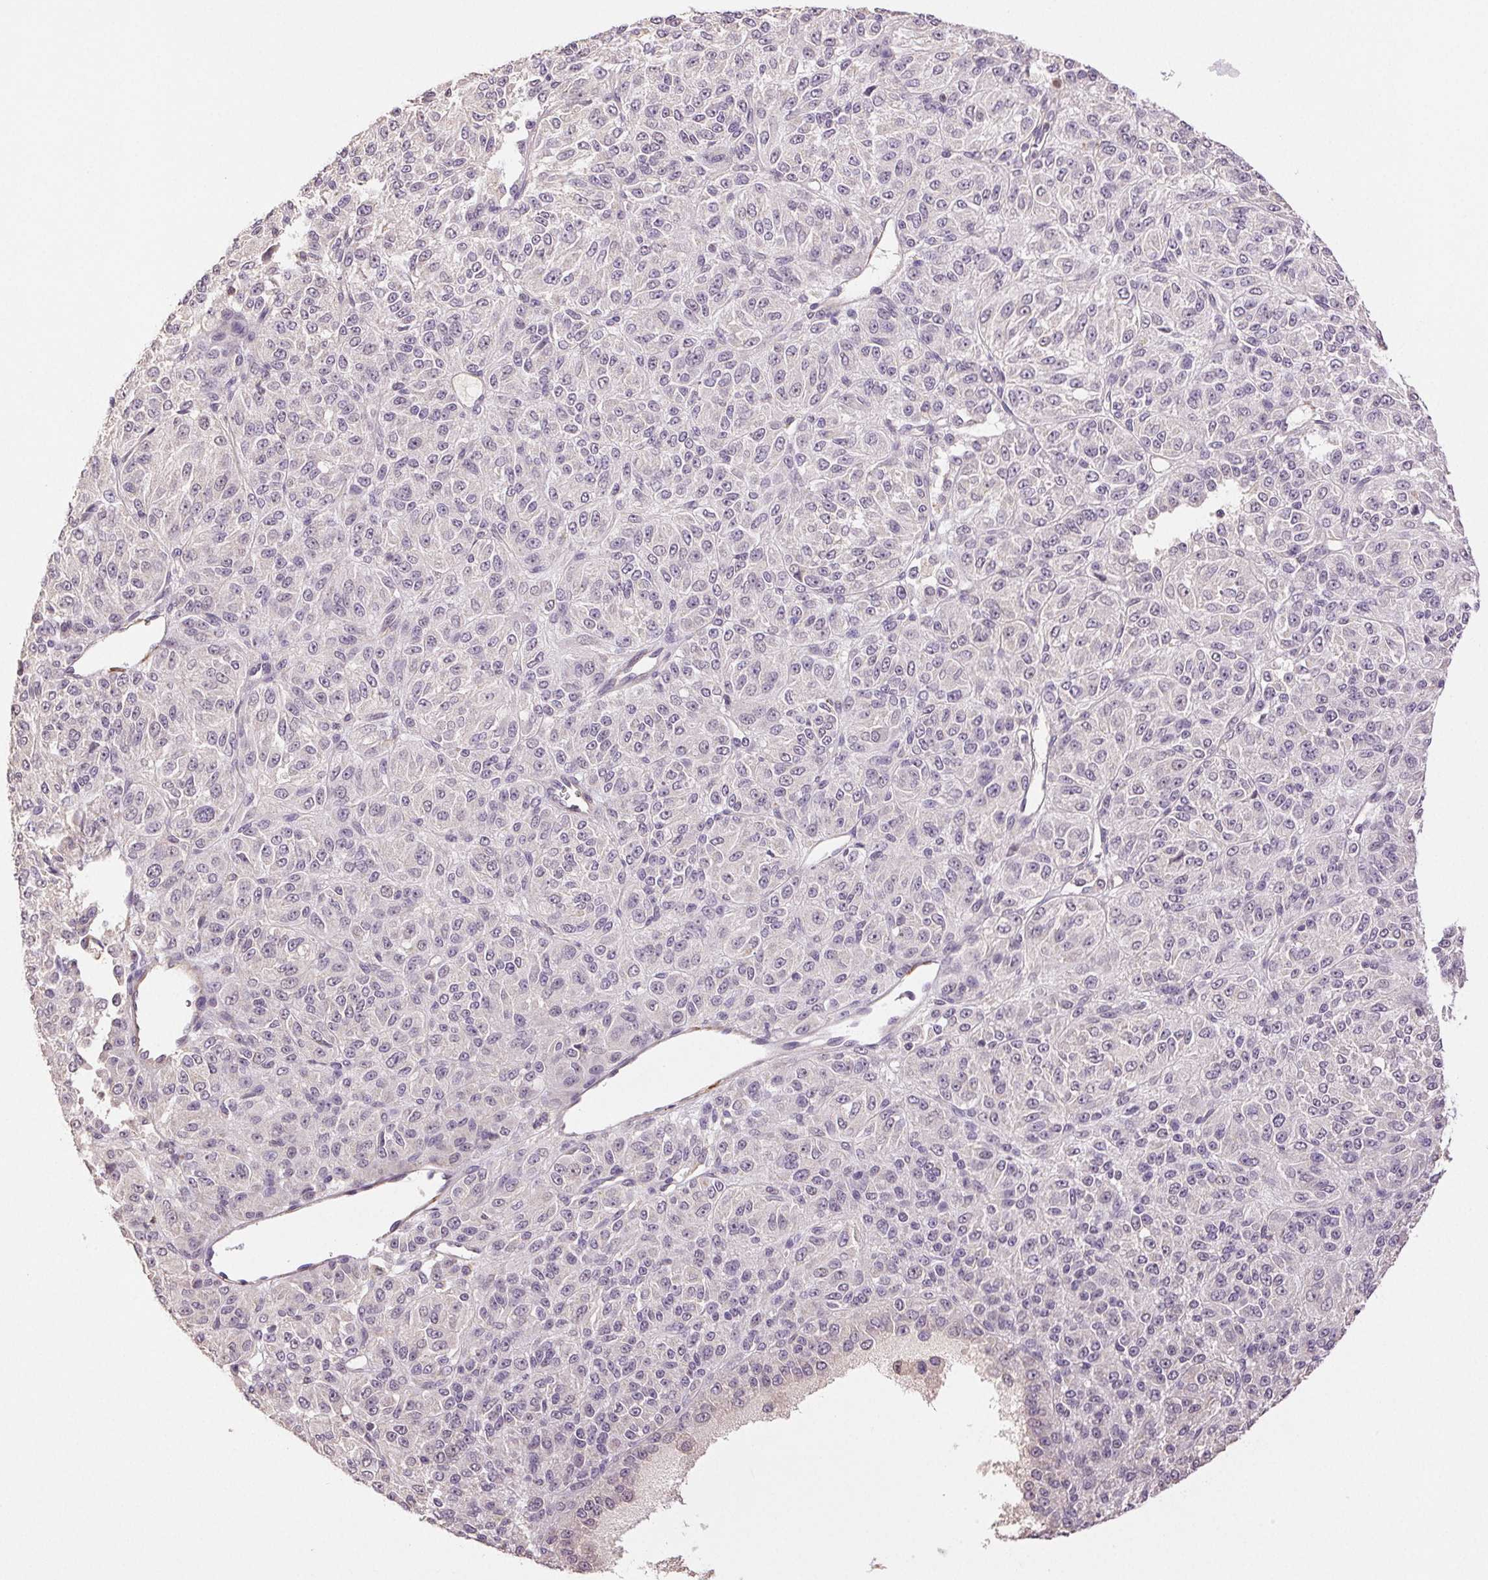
{"staining": {"intensity": "negative", "quantity": "none", "location": "none"}, "tissue": "melanoma", "cell_type": "Tumor cells", "image_type": "cancer", "snomed": [{"axis": "morphology", "description": "Malignant melanoma, Metastatic site"}, {"axis": "topography", "description": "Brain"}], "caption": "A micrograph of melanoma stained for a protein reveals no brown staining in tumor cells.", "gene": "TMEM253", "patient": {"sex": "female", "age": 56}}